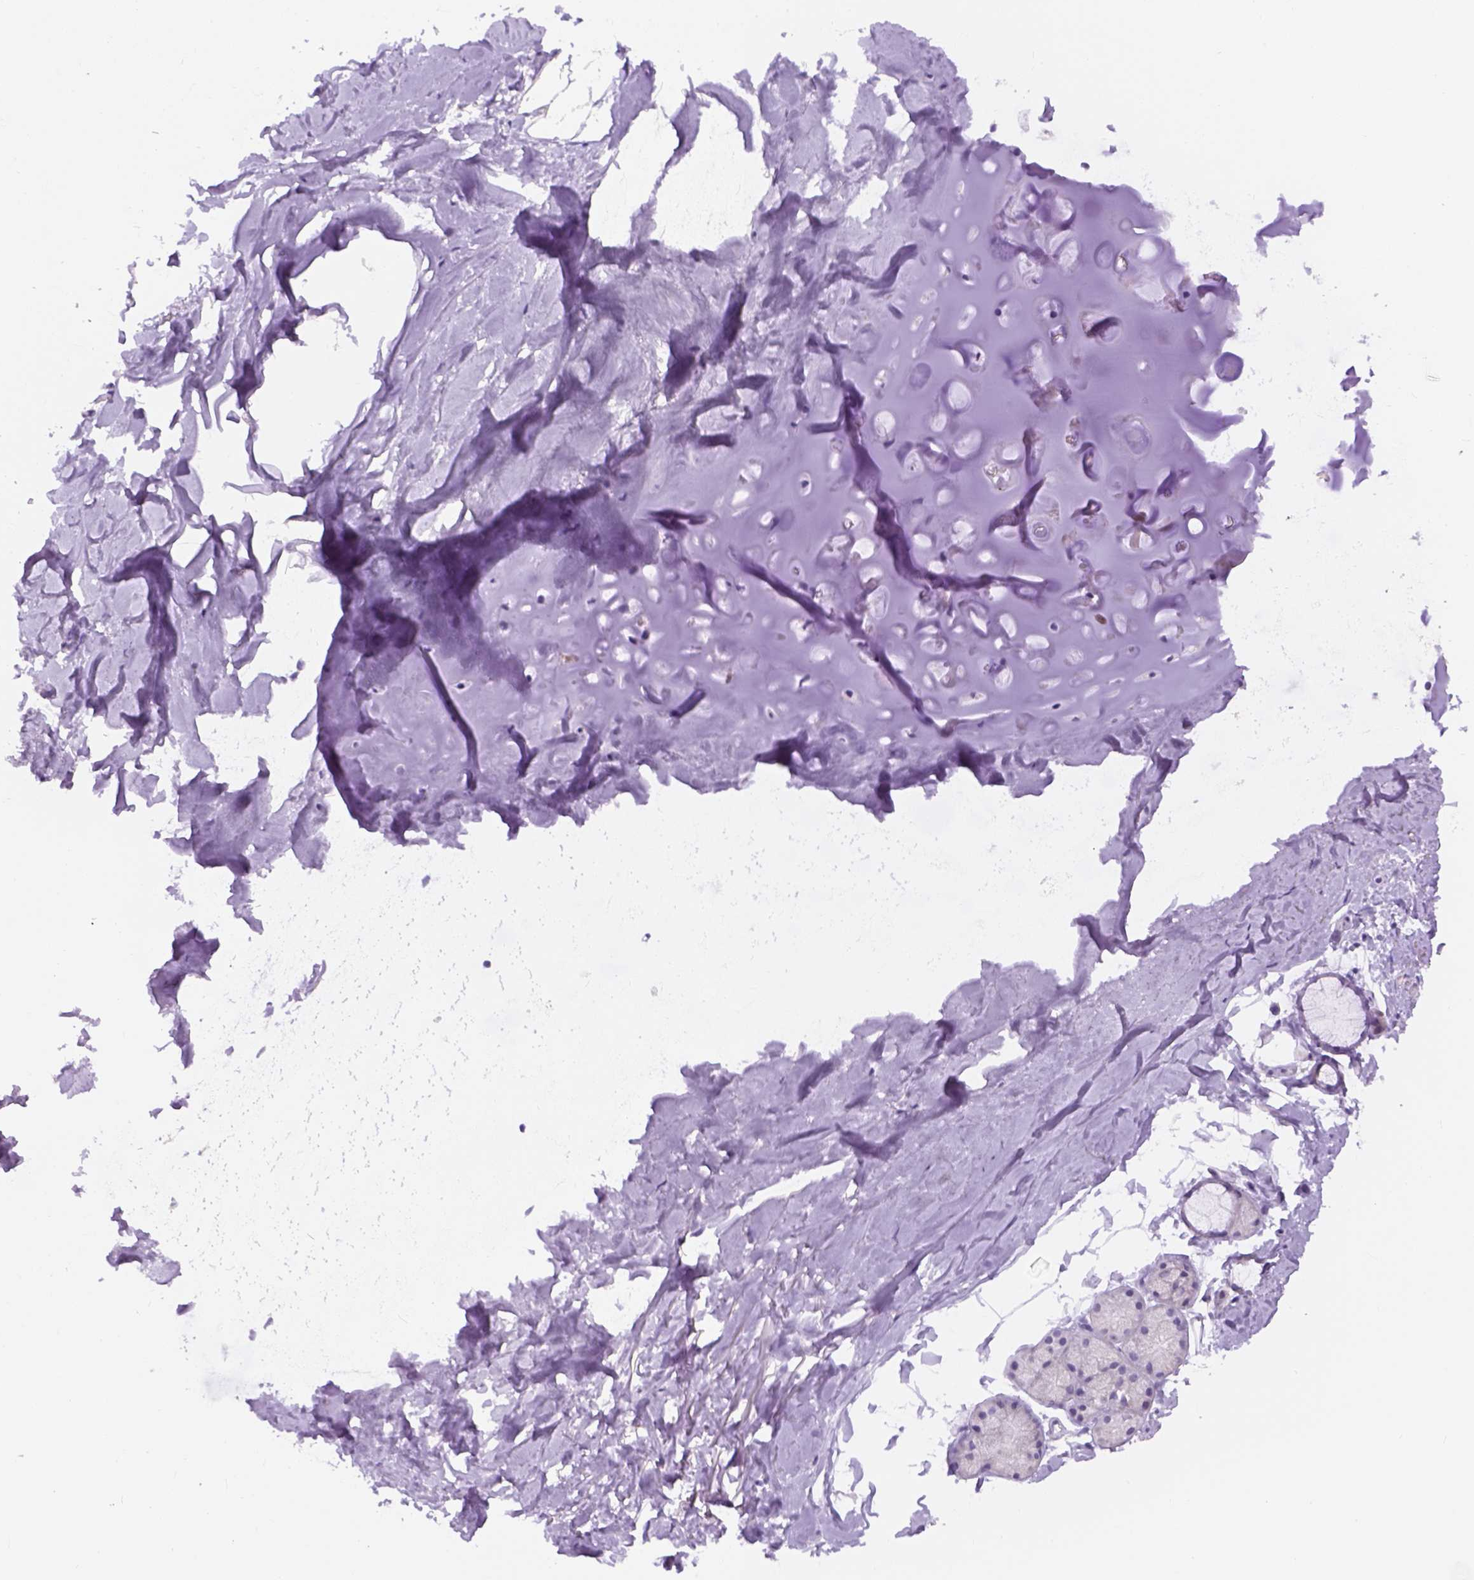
{"staining": {"intensity": "negative", "quantity": "none", "location": "none"}, "tissue": "adipose tissue", "cell_type": "Adipocytes", "image_type": "normal", "snomed": [{"axis": "morphology", "description": "Normal tissue, NOS"}, {"axis": "topography", "description": "Cartilage tissue"}, {"axis": "topography", "description": "Bronchus"}], "caption": "A high-resolution image shows immunohistochemistry (IHC) staining of normal adipose tissue, which shows no significant expression in adipocytes. The staining was performed using DAB to visualize the protein expression in brown, while the nuclei were stained in blue with hematoxylin (Magnification: 20x).", "gene": "TMEM38A", "patient": {"sex": "female", "age": 79}}